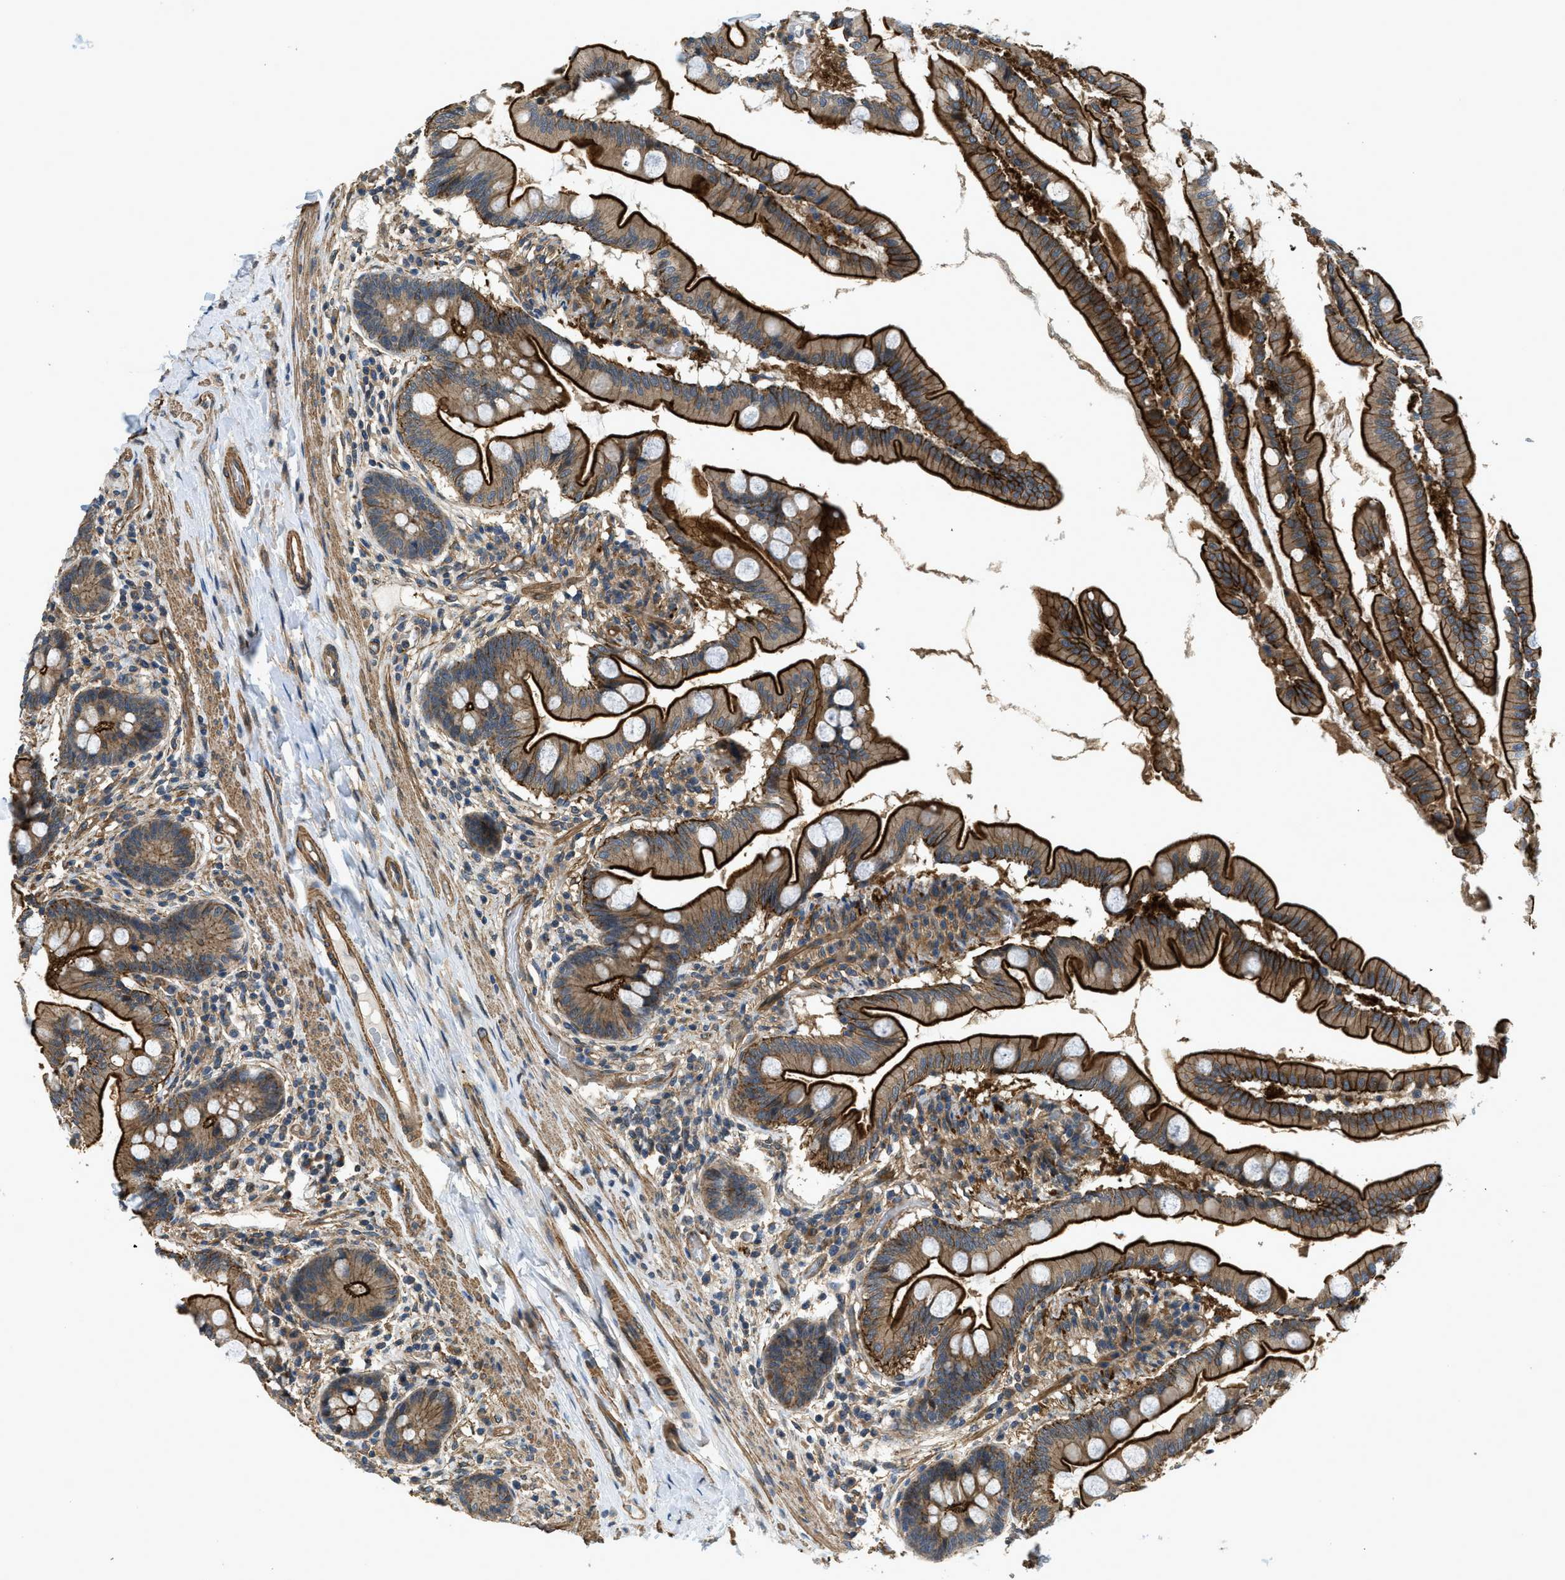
{"staining": {"intensity": "strong", "quantity": ">75%", "location": "cytoplasmic/membranous"}, "tissue": "small intestine", "cell_type": "Glandular cells", "image_type": "normal", "snomed": [{"axis": "morphology", "description": "Normal tissue, NOS"}, {"axis": "topography", "description": "Small intestine"}], "caption": "This photomicrograph reveals immunohistochemistry (IHC) staining of normal small intestine, with high strong cytoplasmic/membranous expression in about >75% of glandular cells.", "gene": "CGN", "patient": {"sex": "female", "age": 56}}